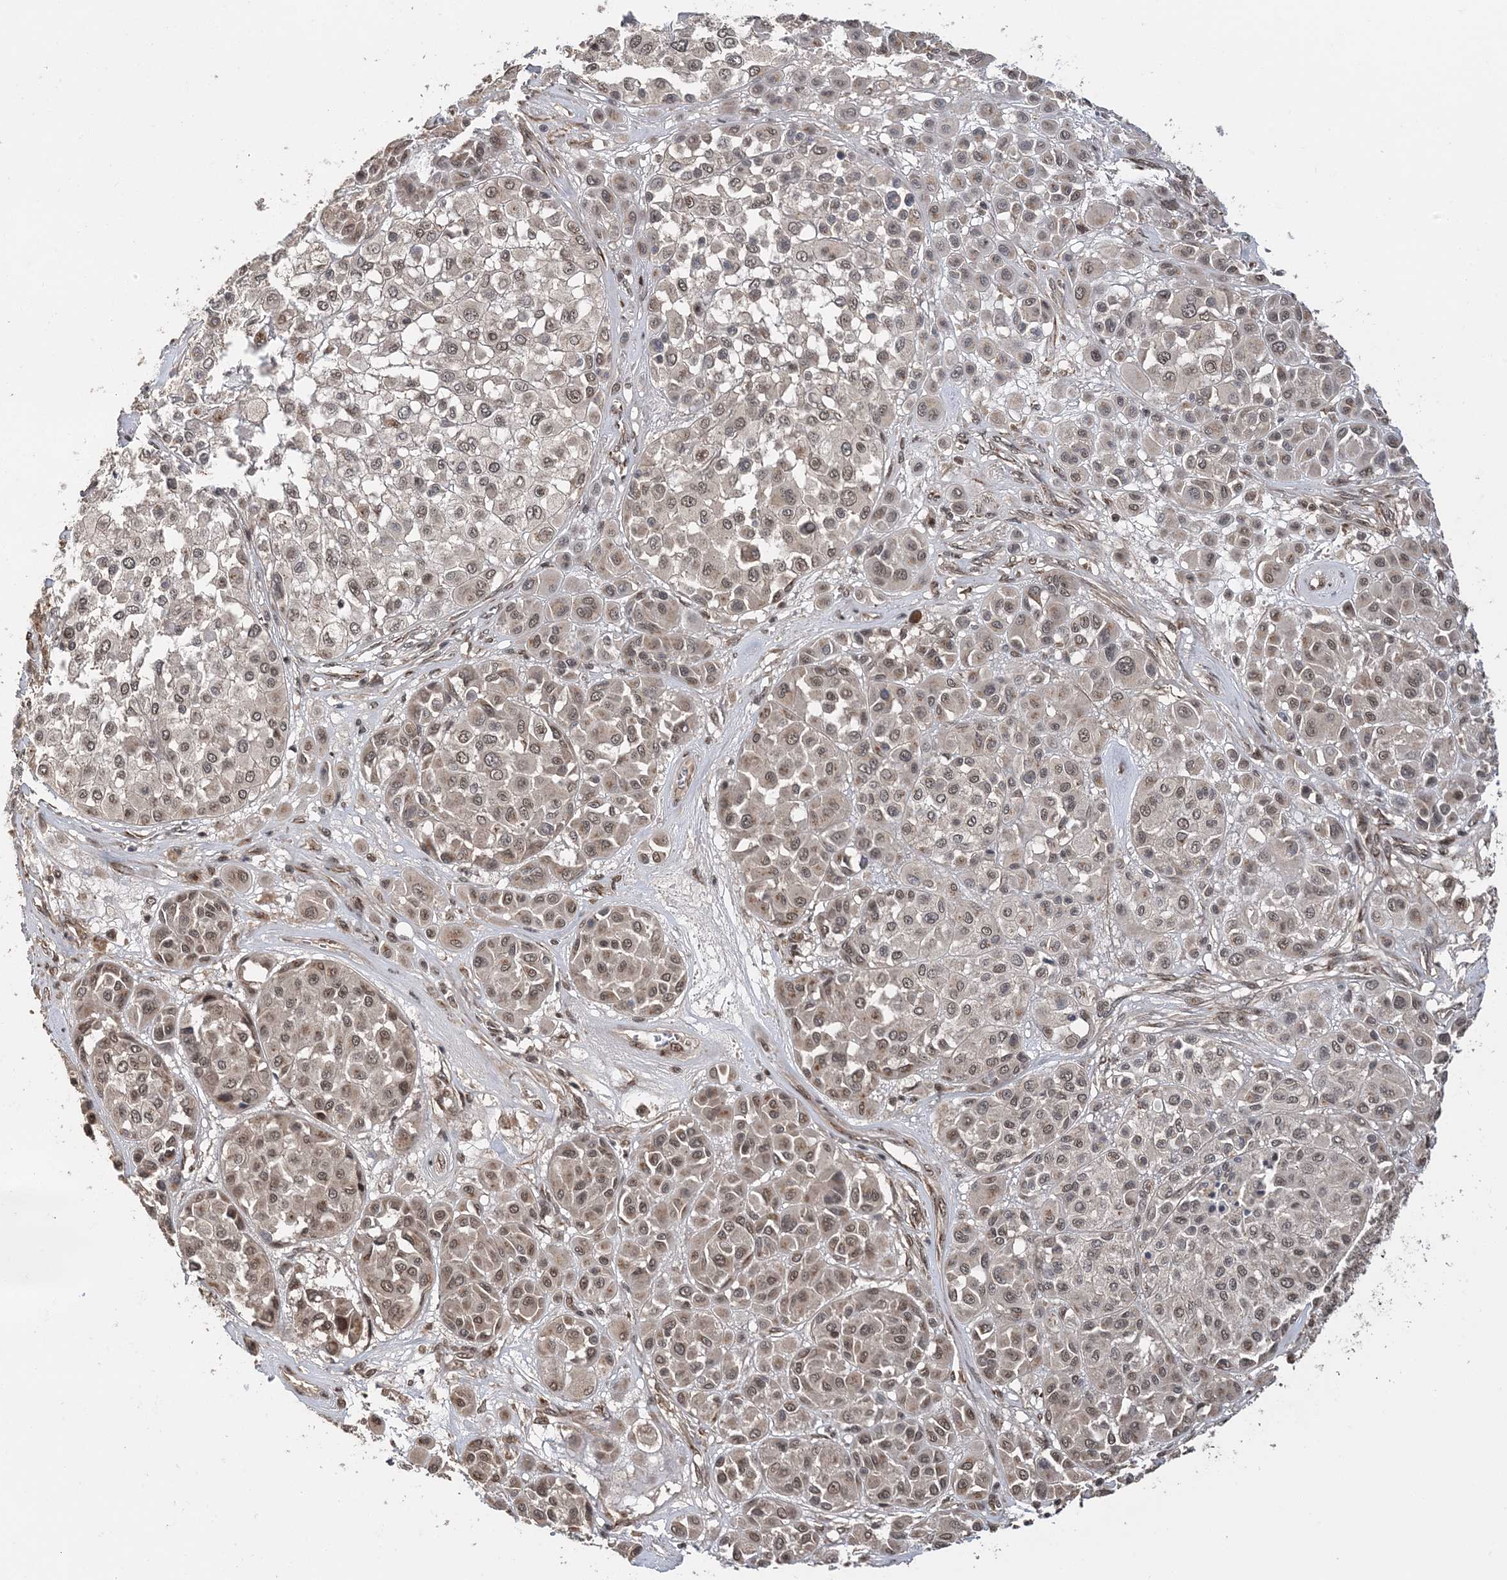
{"staining": {"intensity": "weak", "quantity": "25%-75%", "location": "nuclear"}, "tissue": "melanoma", "cell_type": "Tumor cells", "image_type": "cancer", "snomed": [{"axis": "morphology", "description": "Malignant melanoma, Metastatic site"}, {"axis": "topography", "description": "Soft tissue"}], "caption": "Melanoma stained with immunohistochemistry shows weak nuclear expression in about 25%-75% of tumor cells.", "gene": "TSHZ2", "patient": {"sex": "male", "age": 41}}